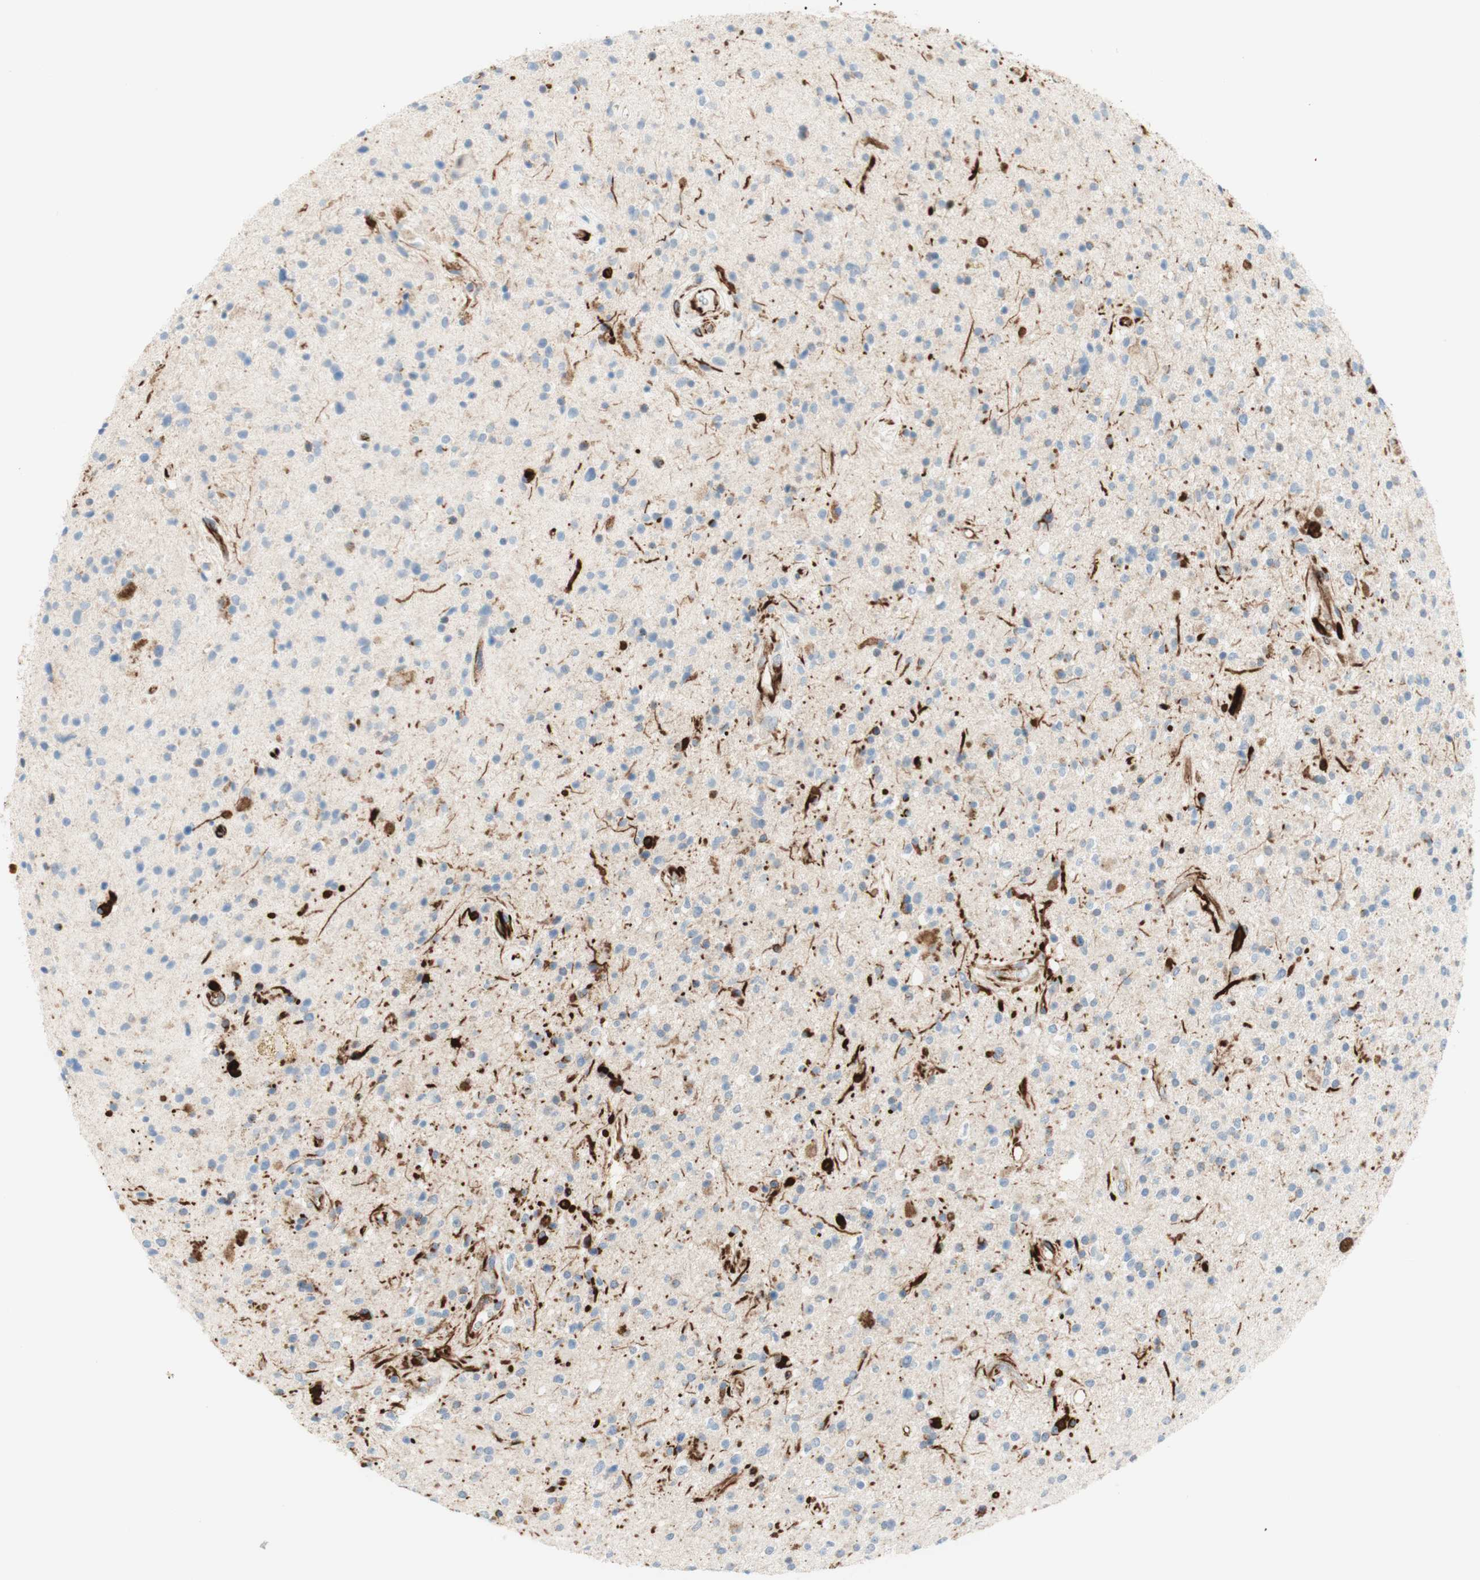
{"staining": {"intensity": "negative", "quantity": "none", "location": "none"}, "tissue": "glioma", "cell_type": "Tumor cells", "image_type": "cancer", "snomed": [{"axis": "morphology", "description": "Glioma, malignant, High grade"}, {"axis": "topography", "description": "Brain"}], "caption": "IHC of glioma exhibits no expression in tumor cells.", "gene": "POU2AF1", "patient": {"sex": "male", "age": 33}}